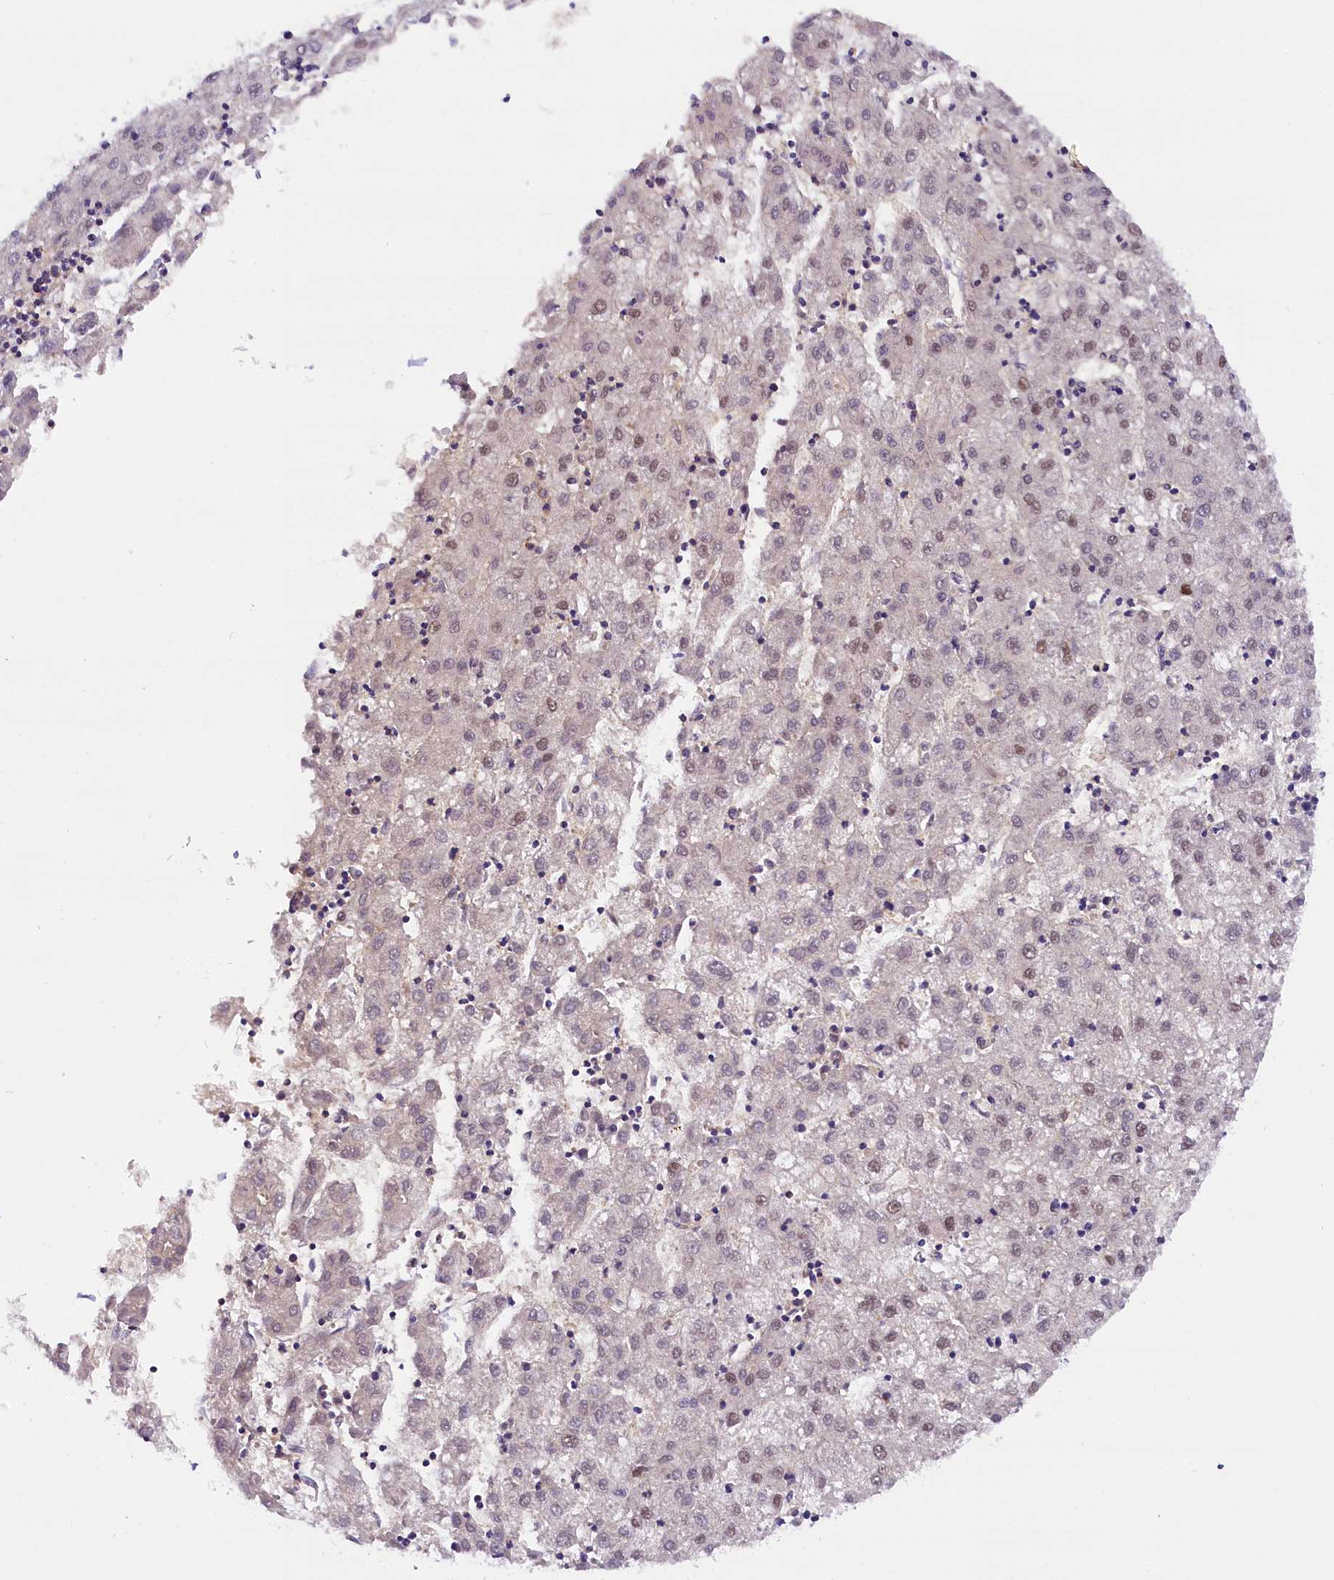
{"staining": {"intensity": "weak", "quantity": "25%-75%", "location": "nuclear"}, "tissue": "liver cancer", "cell_type": "Tumor cells", "image_type": "cancer", "snomed": [{"axis": "morphology", "description": "Carcinoma, Hepatocellular, NOS"}, {"axis": "topography", "description": "Liver"}], "caption": "Liver cancer (hepatocellular carcinoma) was stained to show a protein in brown. There is low levels of weak nuclear expression in approximately 25%-75% of tumor cells. (DAB (3,3'-diaminobenzidine) IHC with brightfield microscopy, high magnification).", "gene": "IQCN", "patient": {"sex": "male", "age": 72}}